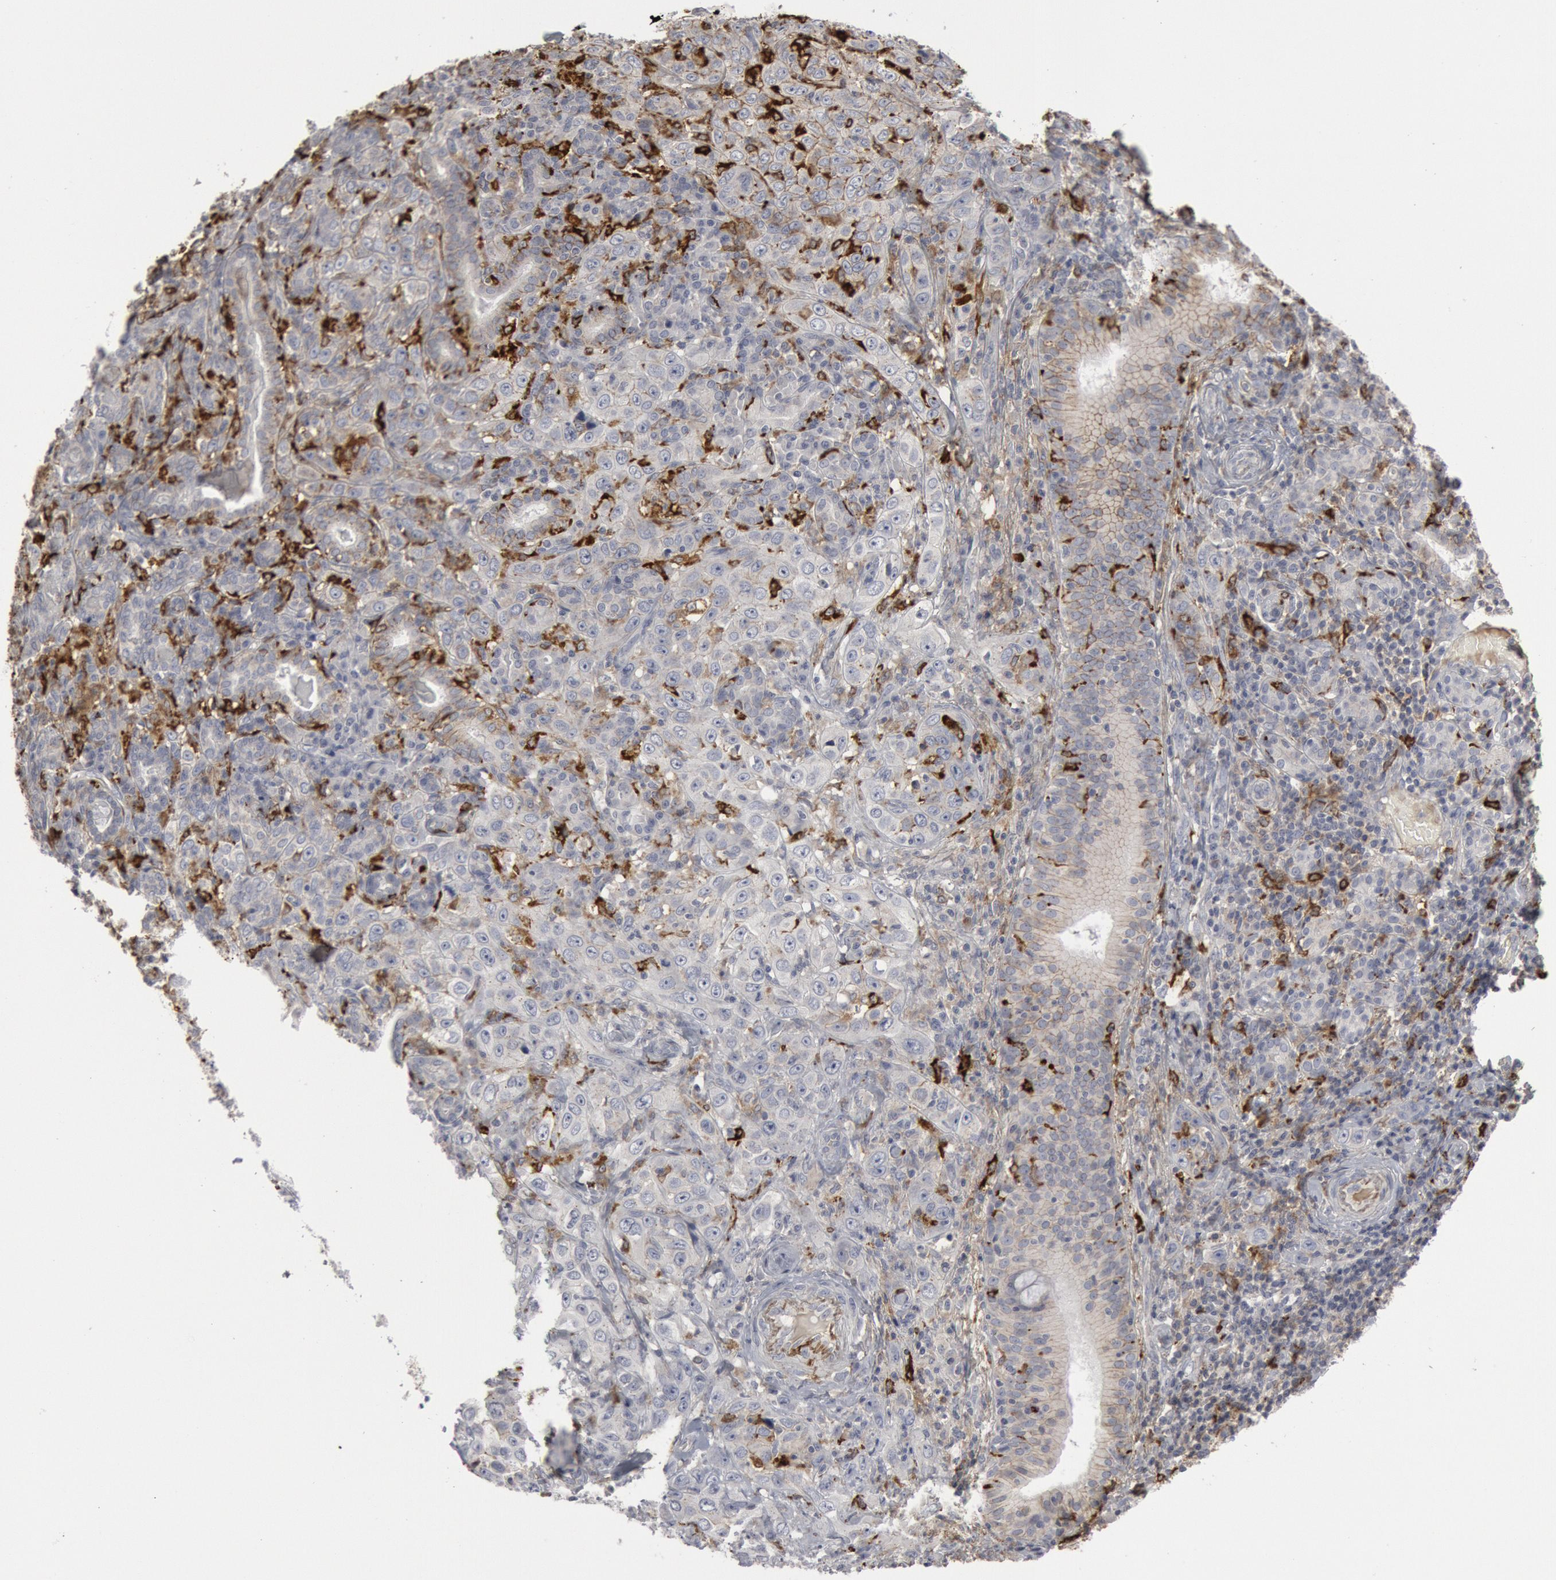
{"staining": {"intensity": "negative", "quantity": "none", "location": "none"}, "tissue": "skin cancer", "cell_type": "Tumor cells", "image_type": "cancer", "snomed": [{"axis": "morphology", "description": "Squamous cell carcinoma, NOS"}, {"axis": "topography", "description": "Skin"}], "caption": "An immunohistochemistry (IHC) photomicrograph of skin squamous cell carcinoma is shown. There is no staining in tumor cells of skin squamous cell carcinoma. The staining is performed using DAB brown chromogen with nuclei counter-stained in using hematoxylin.", "gene": "C1QC", "patient": {"sex": "male", "age": 84}}